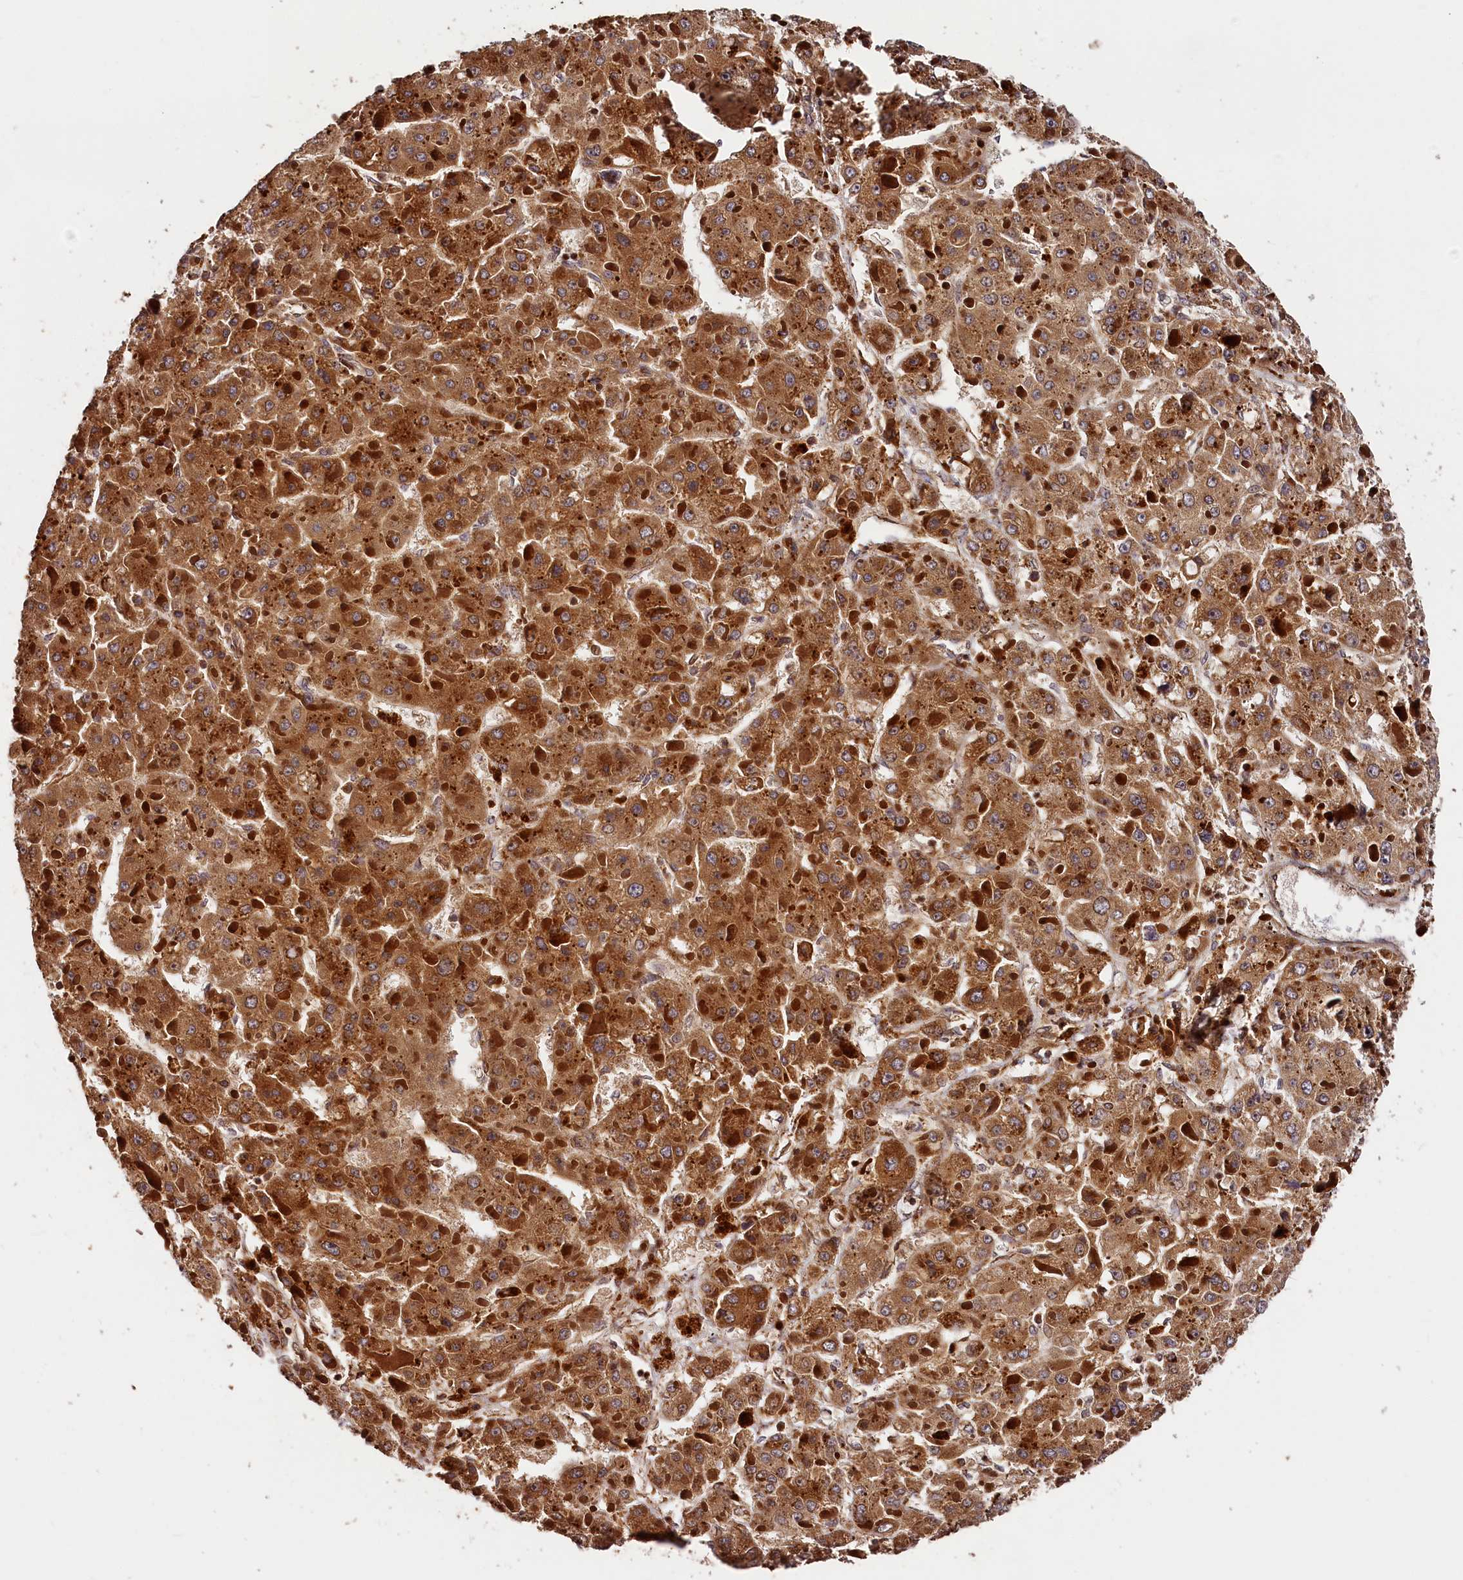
{"staining": {"intensity": "strong", "quantity": ">75%", "location": "cytoplasmic/membranous"}, "tissue": "liver cancer", "cell_type": "Tumor cells", "image_type": "cancer", "snomed": [{"axis": "morphology", "description": "Carcinoma, Hepatocellular, NOS"}, {"axis": "topography", "description": "Liver"}], "caption": "Immunohistochemical staining of human liver cancer displays high levels of strong cytoplasmic/membranous protein positivity in approximately >75% of tumor cells.", "gene": "HMOX2", "patient": {"sex": "female", "age": 73}}